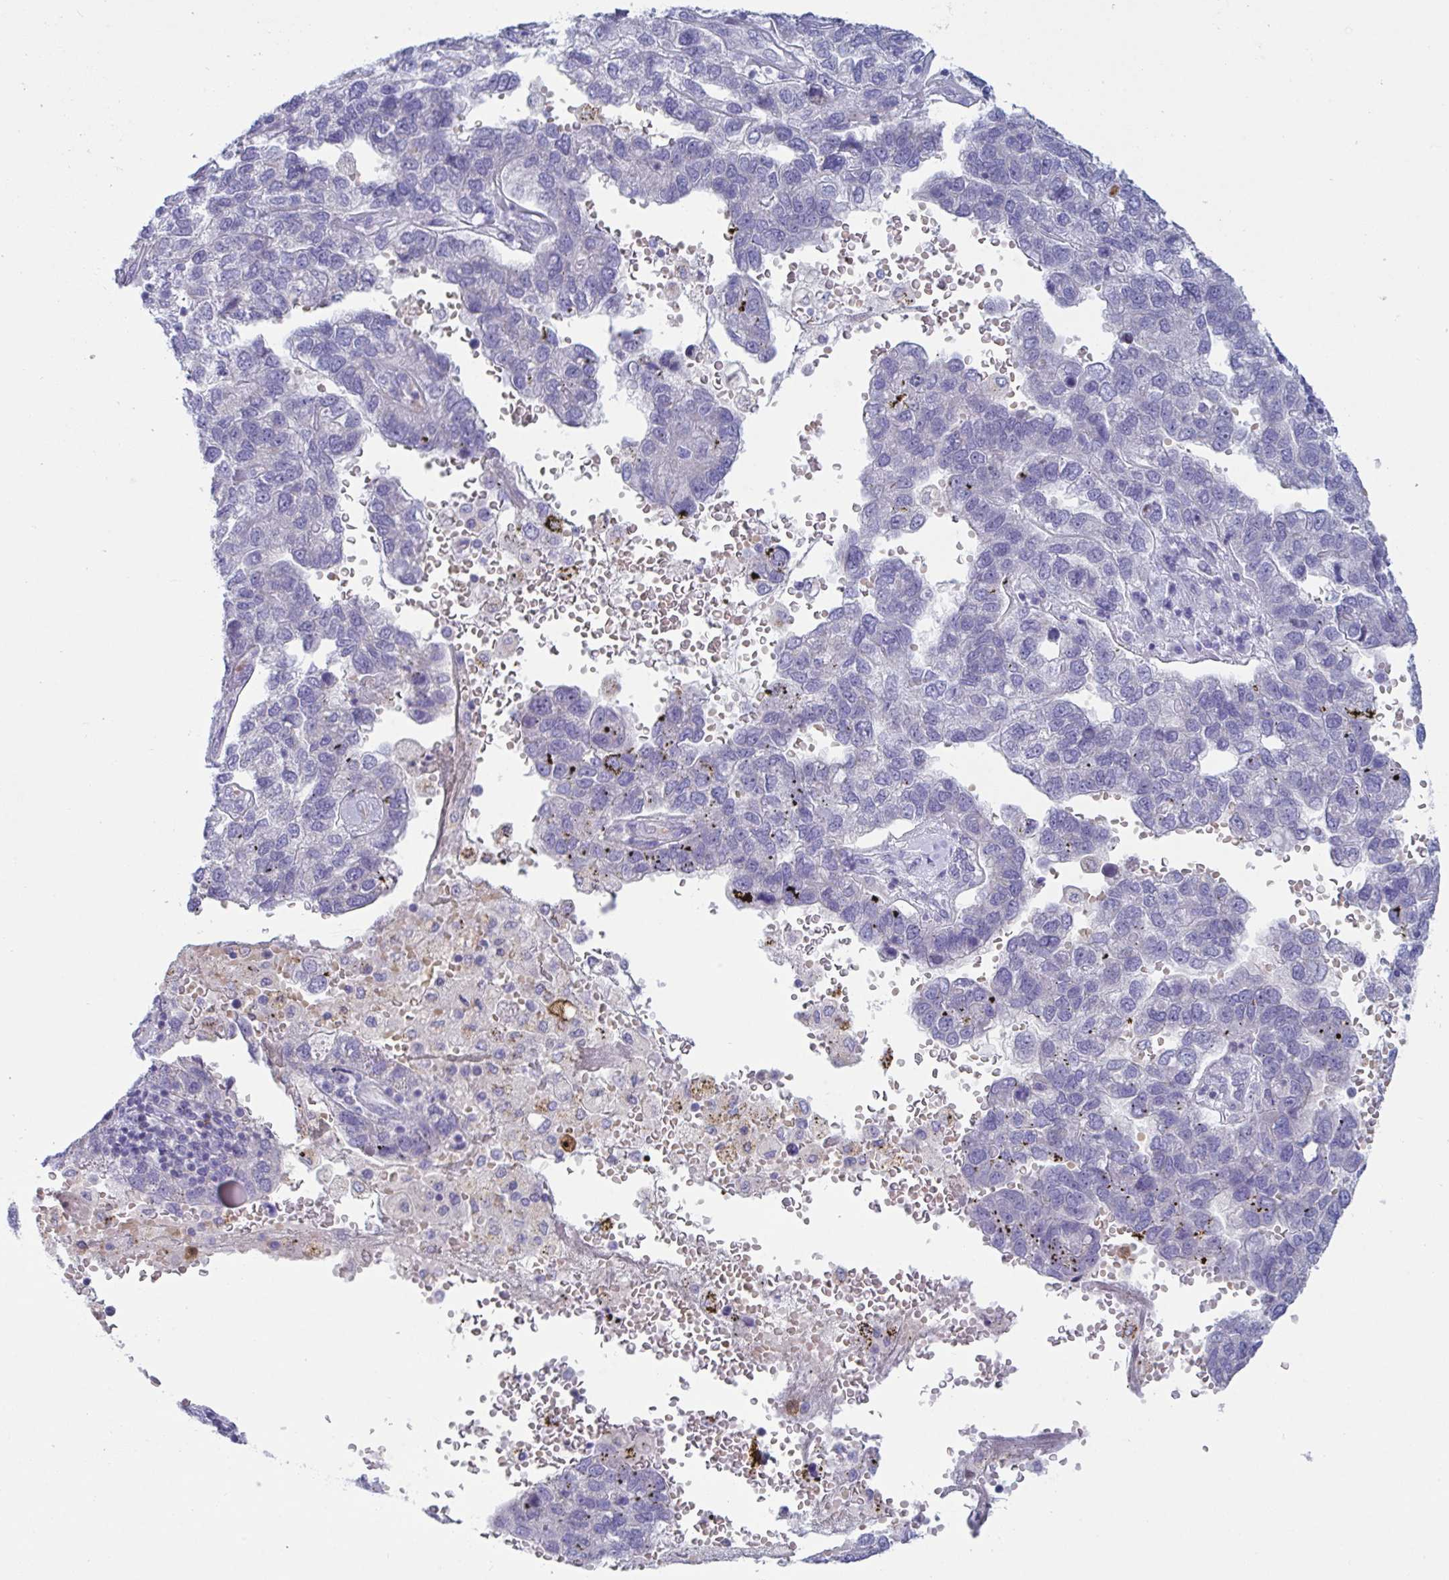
{"staining": {"intensity": "negative", "quantity": "none", "location": "none"}, "tissue": "pancreatic cancer", "cell_type": "Tumor cells", "image_type": "cancer", "snomed": [{"axis": "morphology", "description": "Adenocarcinoma, NOS"}, {"axis": "topography", "description": "Pancreas"}], "caption": "An immunohistochemistry (IHC) histopathology image of pancreatic cancer (adenocarcinoma) is shown. There is no staining in tumor cells of pancreatic cancer (adenocarcinoma).", "gene": "TAS2R38", "patient": {"sex": "female", "age": 61}}